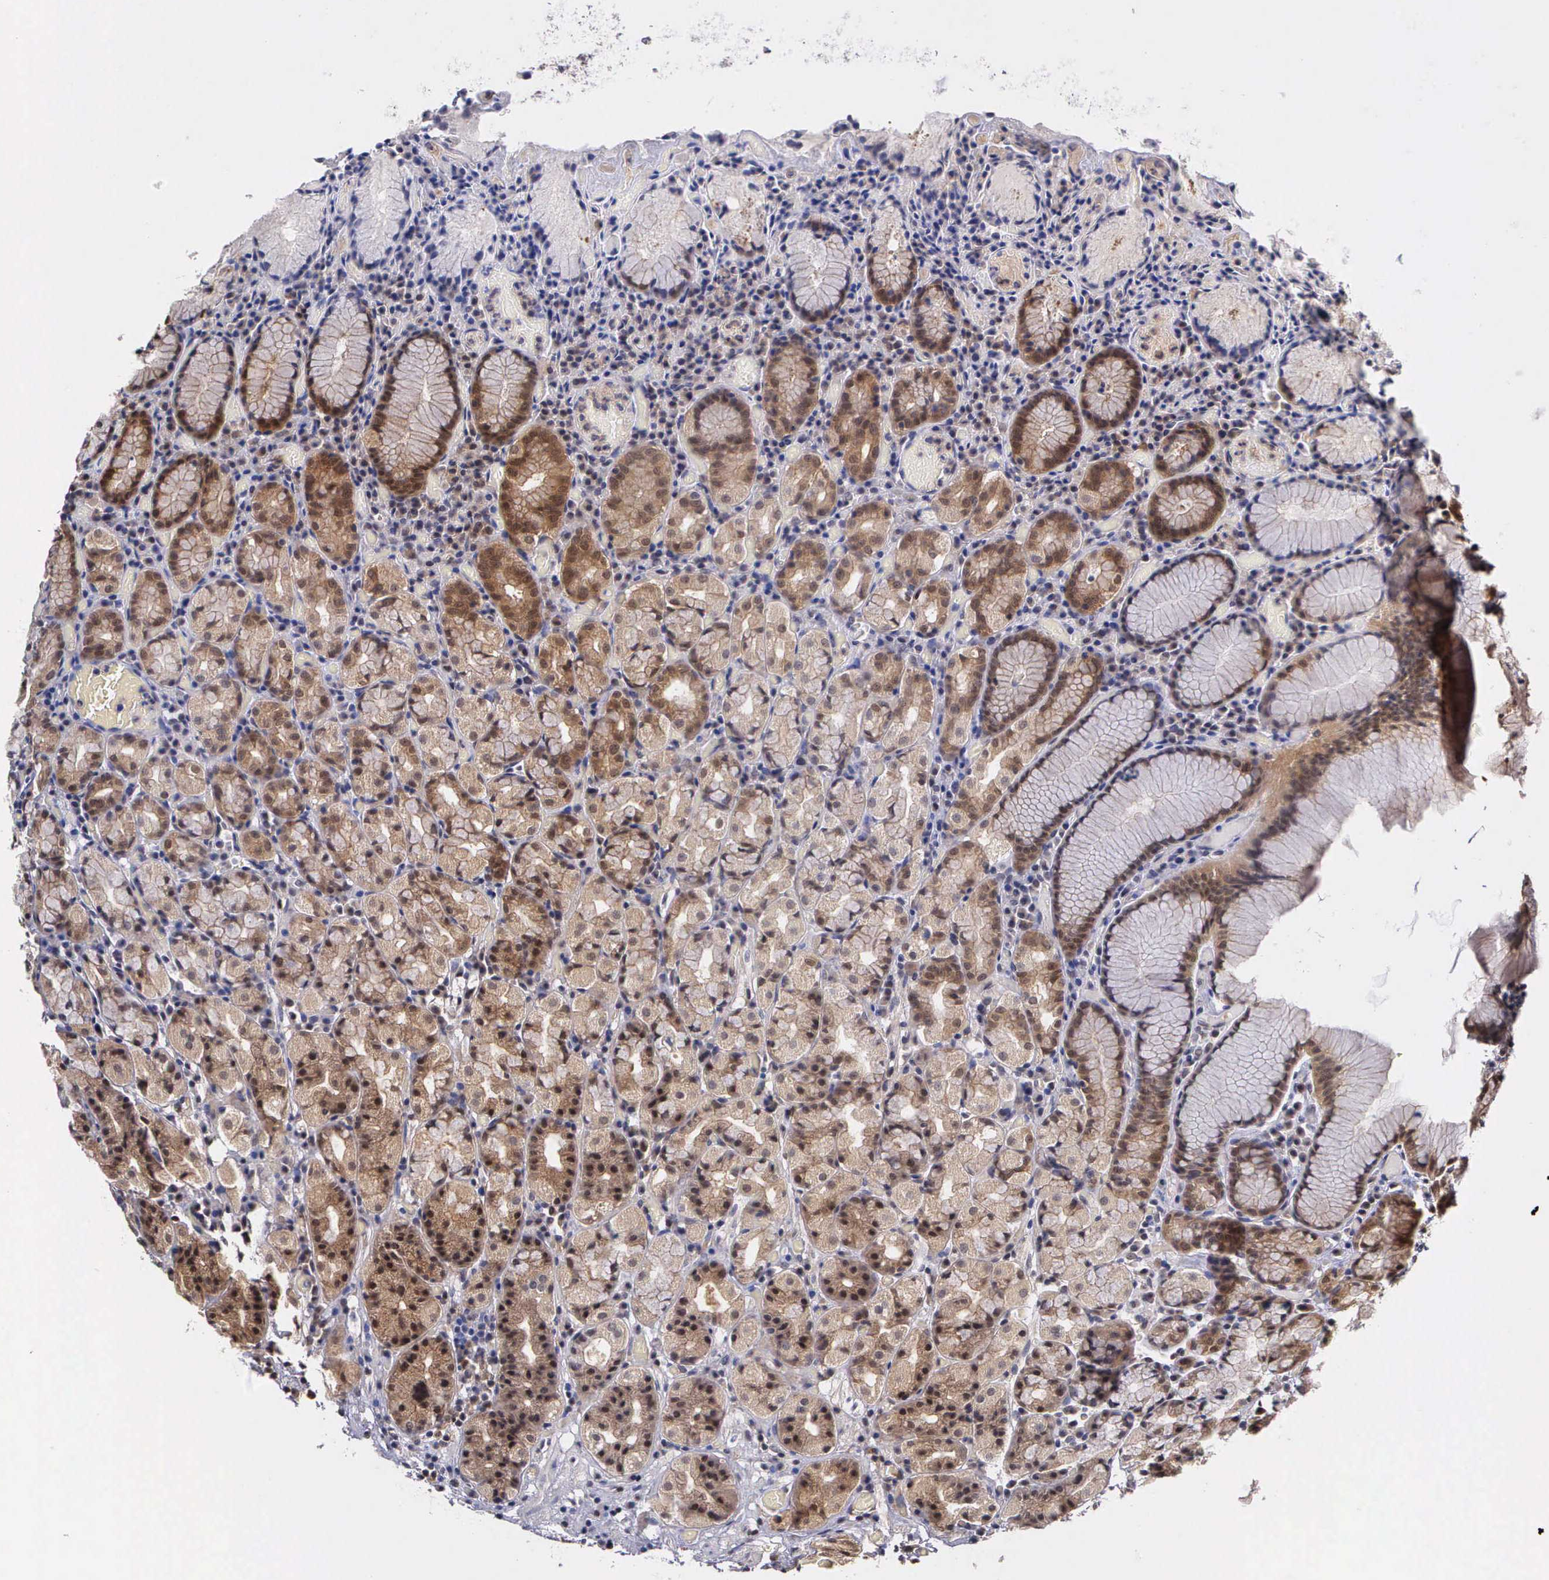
{"staining": {"intensity": "strong", "quantity": ">75%", "location": "cytoplasmic/membranous"}, "tissue": "stomach", "cell_type": "Glandular cells", "image_type": "normal", "snomed": [{"axis": "morphology", "description": "Normal tissue, NOS"}, {"axis": "topography", "description": "Stomach, lower"}], "caption": "Protein staining of normal stomach shows strong cytoplasmic/membranous positivity in approximately >75% of glandular cells. The staining is performed using DAB brown chromogen to label protein expression. The nuclei are counter-stained blue using hematoxylin.", "gene": "IGBP1P2", "patient": {"sex": "male", "age": 58}}